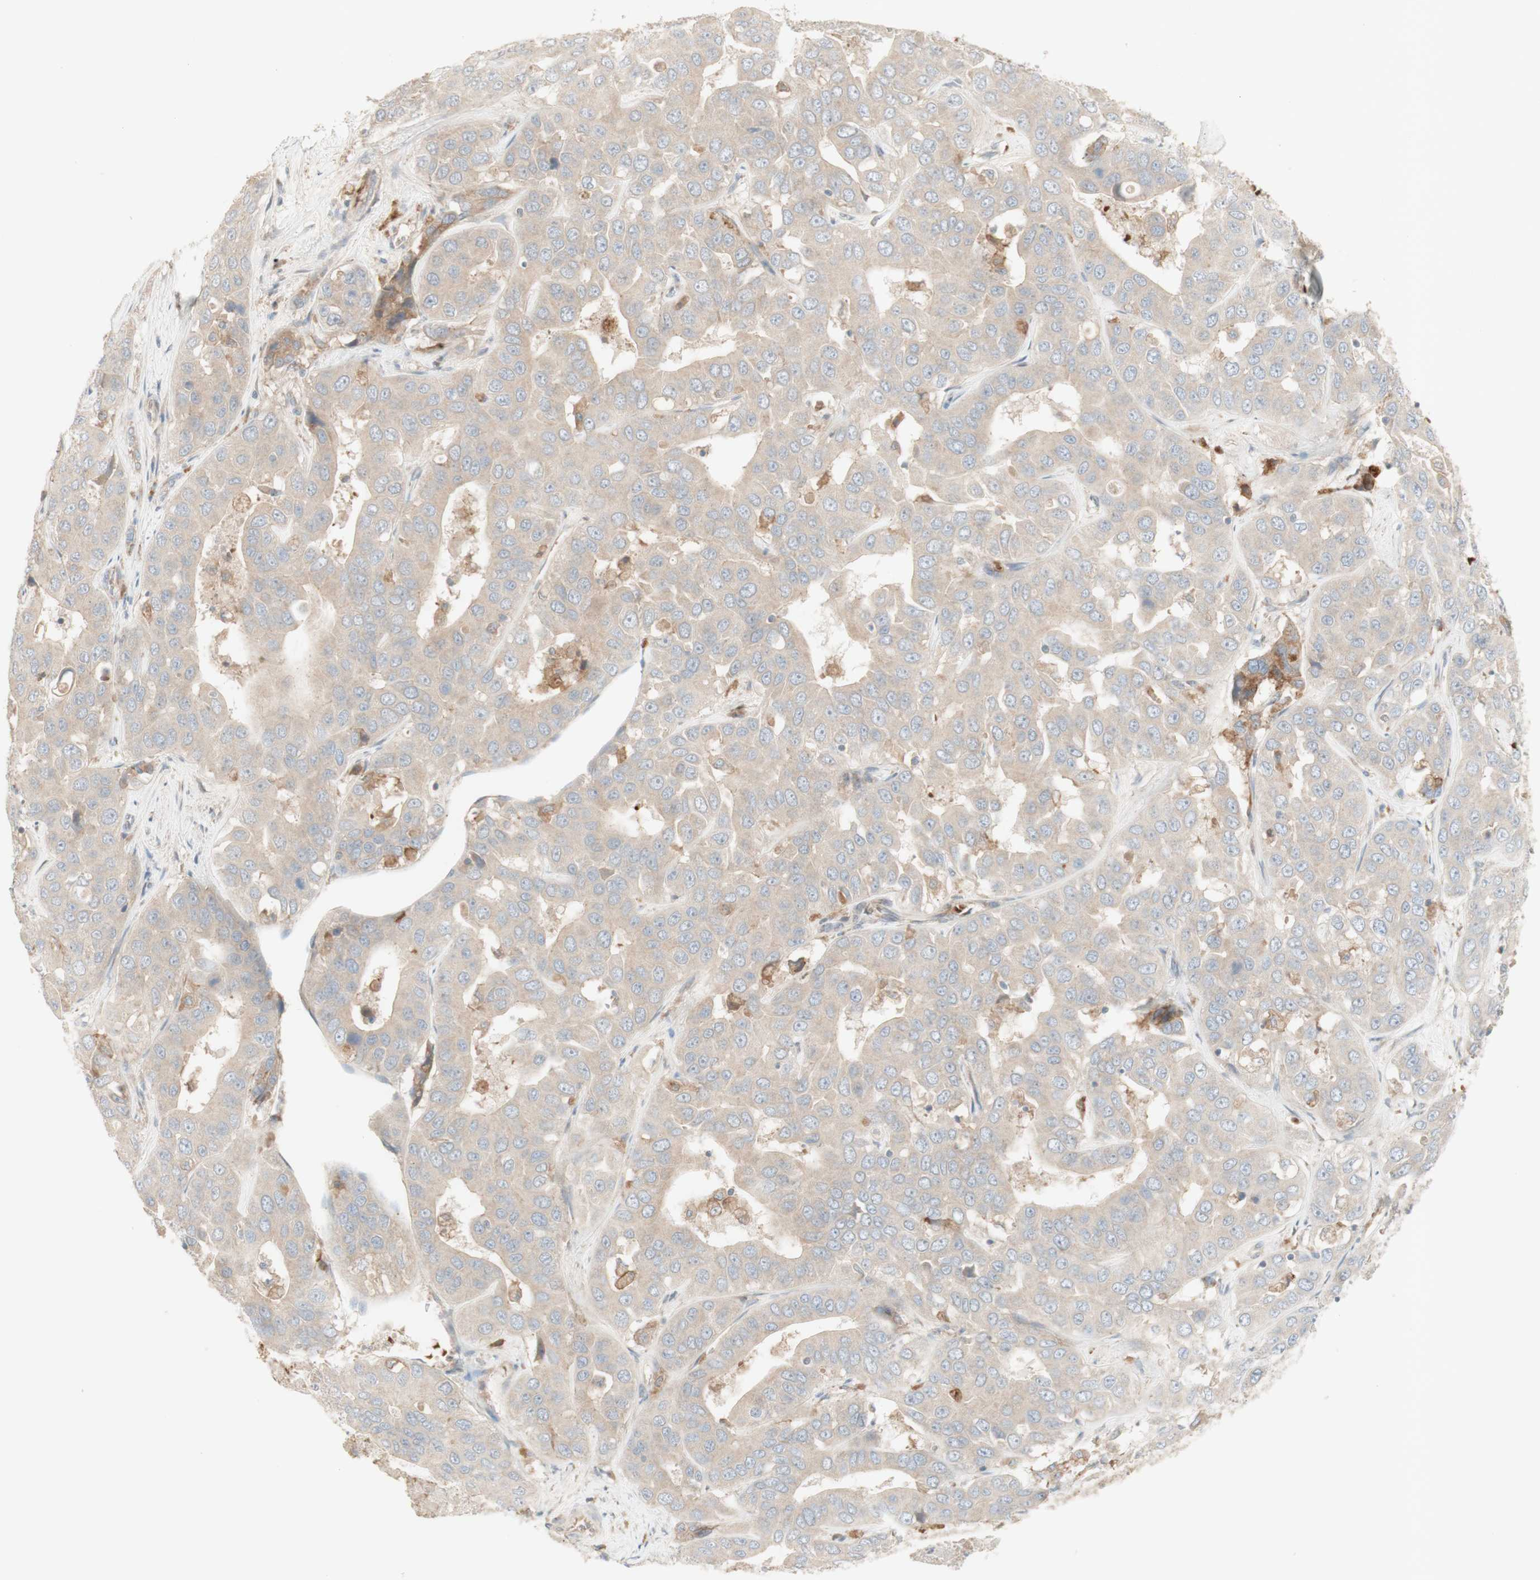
{"staining": {"intensity": "weak", "quantity": "25%-75%", "location": "cytoplasmic/membranous"}, "tissue": "liver cancer", "cell_type": "Tumor cells", "image_type": "cancer", "snomed": [{"axis": "morphology", "description": "Cholangiocarcinoma"}, {"axis": "topography", "description": "Liver"}], "caption": "The immunohistochemical stain shows weak cytoplasmic/membranous positivity in tumor cells of liver cancer tissue. (DAB IHC with brightfield microscopy, high magnification).", "gene": "PTGER4", "patient": {"sex": "female", "age": 52}}